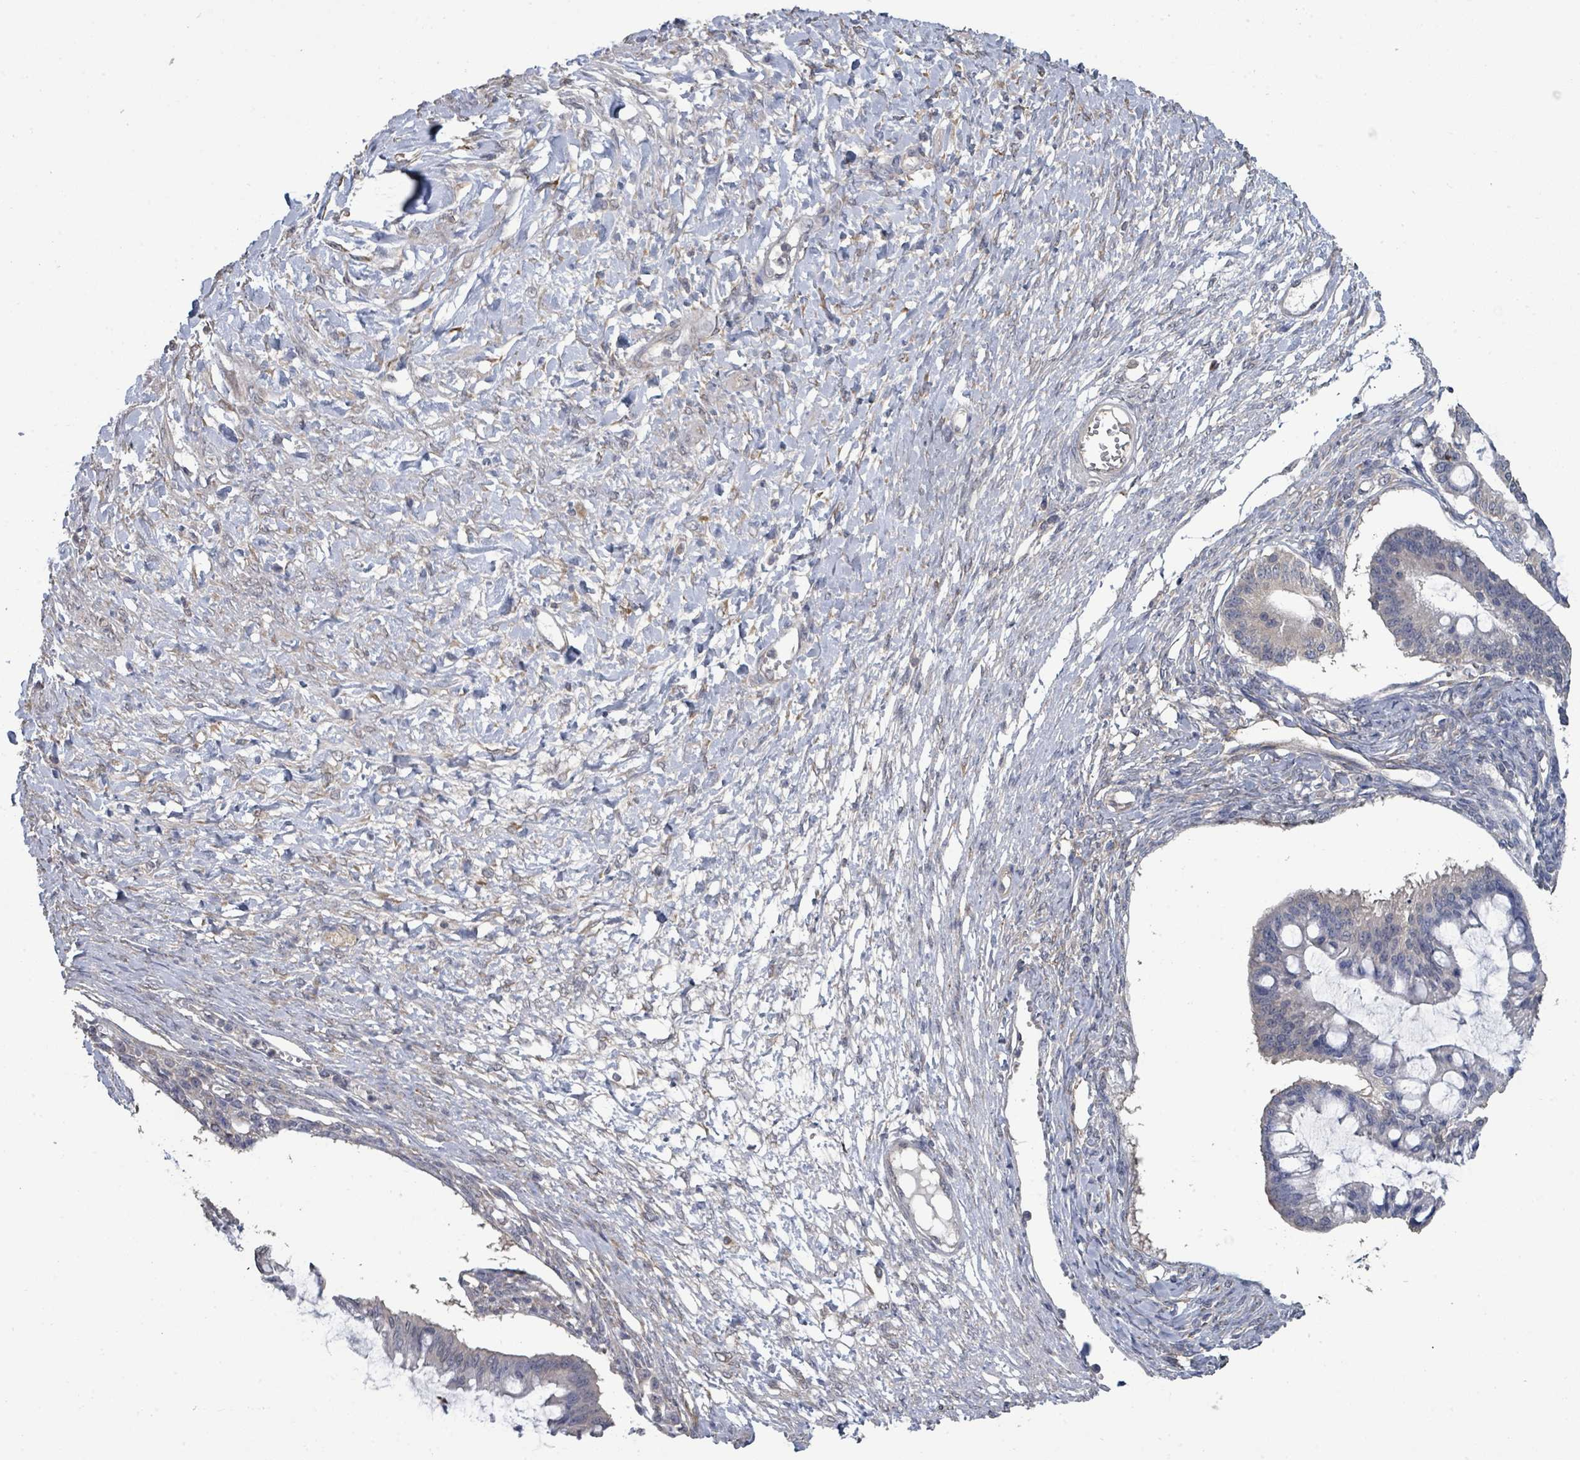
{"staining": {"intensity": "weak", "quantity": "<25%", "location": "cytoplasmic/membranous"}, "tissue": "ovarian cancer", "cell_type": "Tumor cells", "image_type": "cancer", "snomed": [{"axis": "morphology", "description": "Cystadenocarcinoma, mucinous, NOS"}, {"axis": "topography", "description": "Ovary"}], "caption": "DAB (3,3'-diaminobenzidine) immunohistochemical staining of human ovarian cancer displays no significant expression in tumor cells.", "gene": "SLC9A7", "patient": {"sex": "female", "age": 73}}